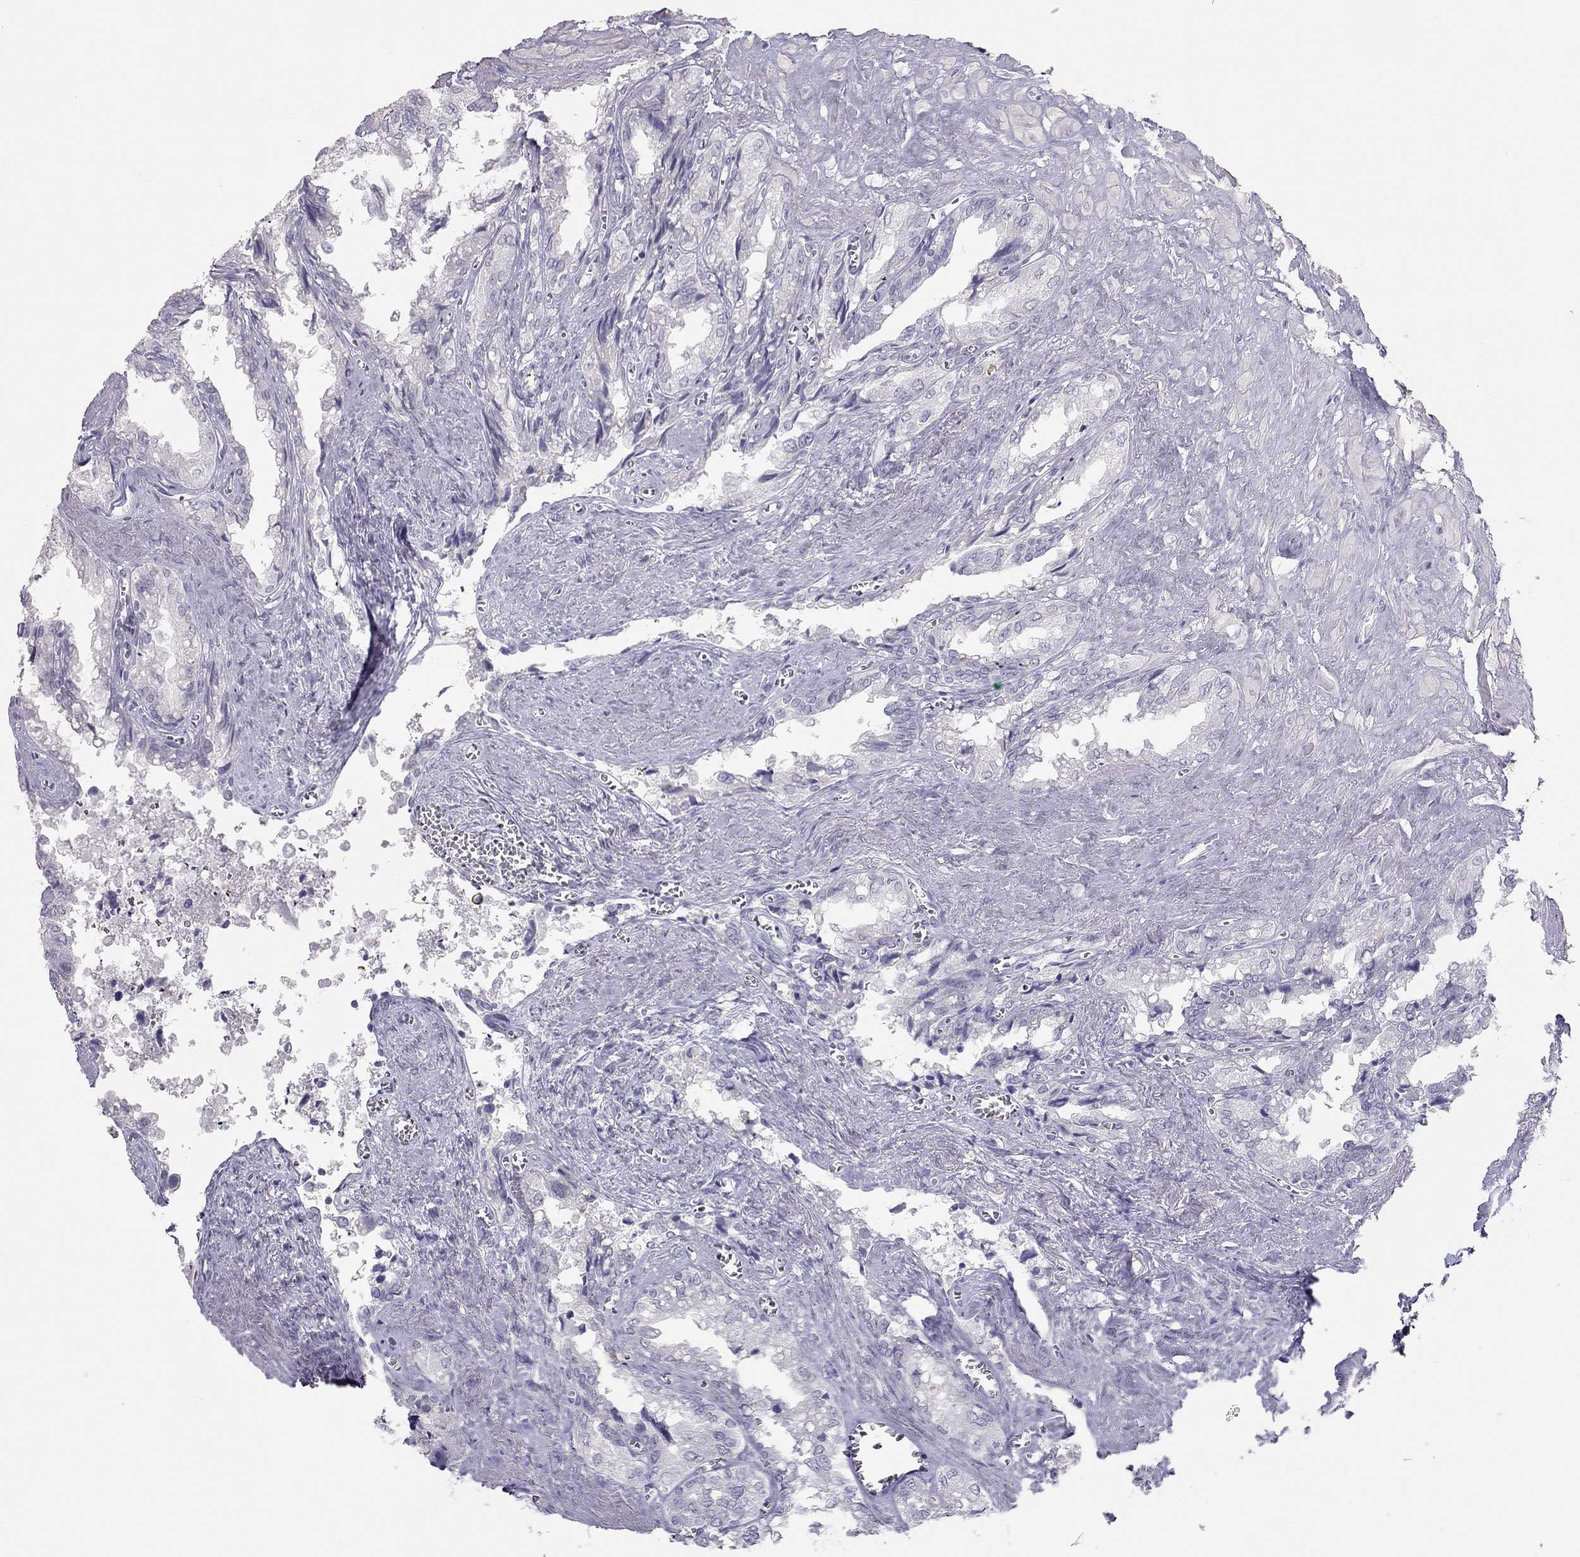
{"staining": {"intensity": "negative", "quantity": "none", "location": "none"}, "tissue": "seminal vesicle", "cell_type": "Glandular cells", "image_type": "normal", "snomed": [{"axis": "morphology", "description": "Normal tissue, NOS"}, {"axis": "topography", "description": "Seminal veicle"}], "caption": "Seminal vesicle stained for a protein using immunohistochemistry (IHC) reveals no staining glandular cells.", "gene": "SPATA12", "patient": {"sex": "male", "age": 67}}